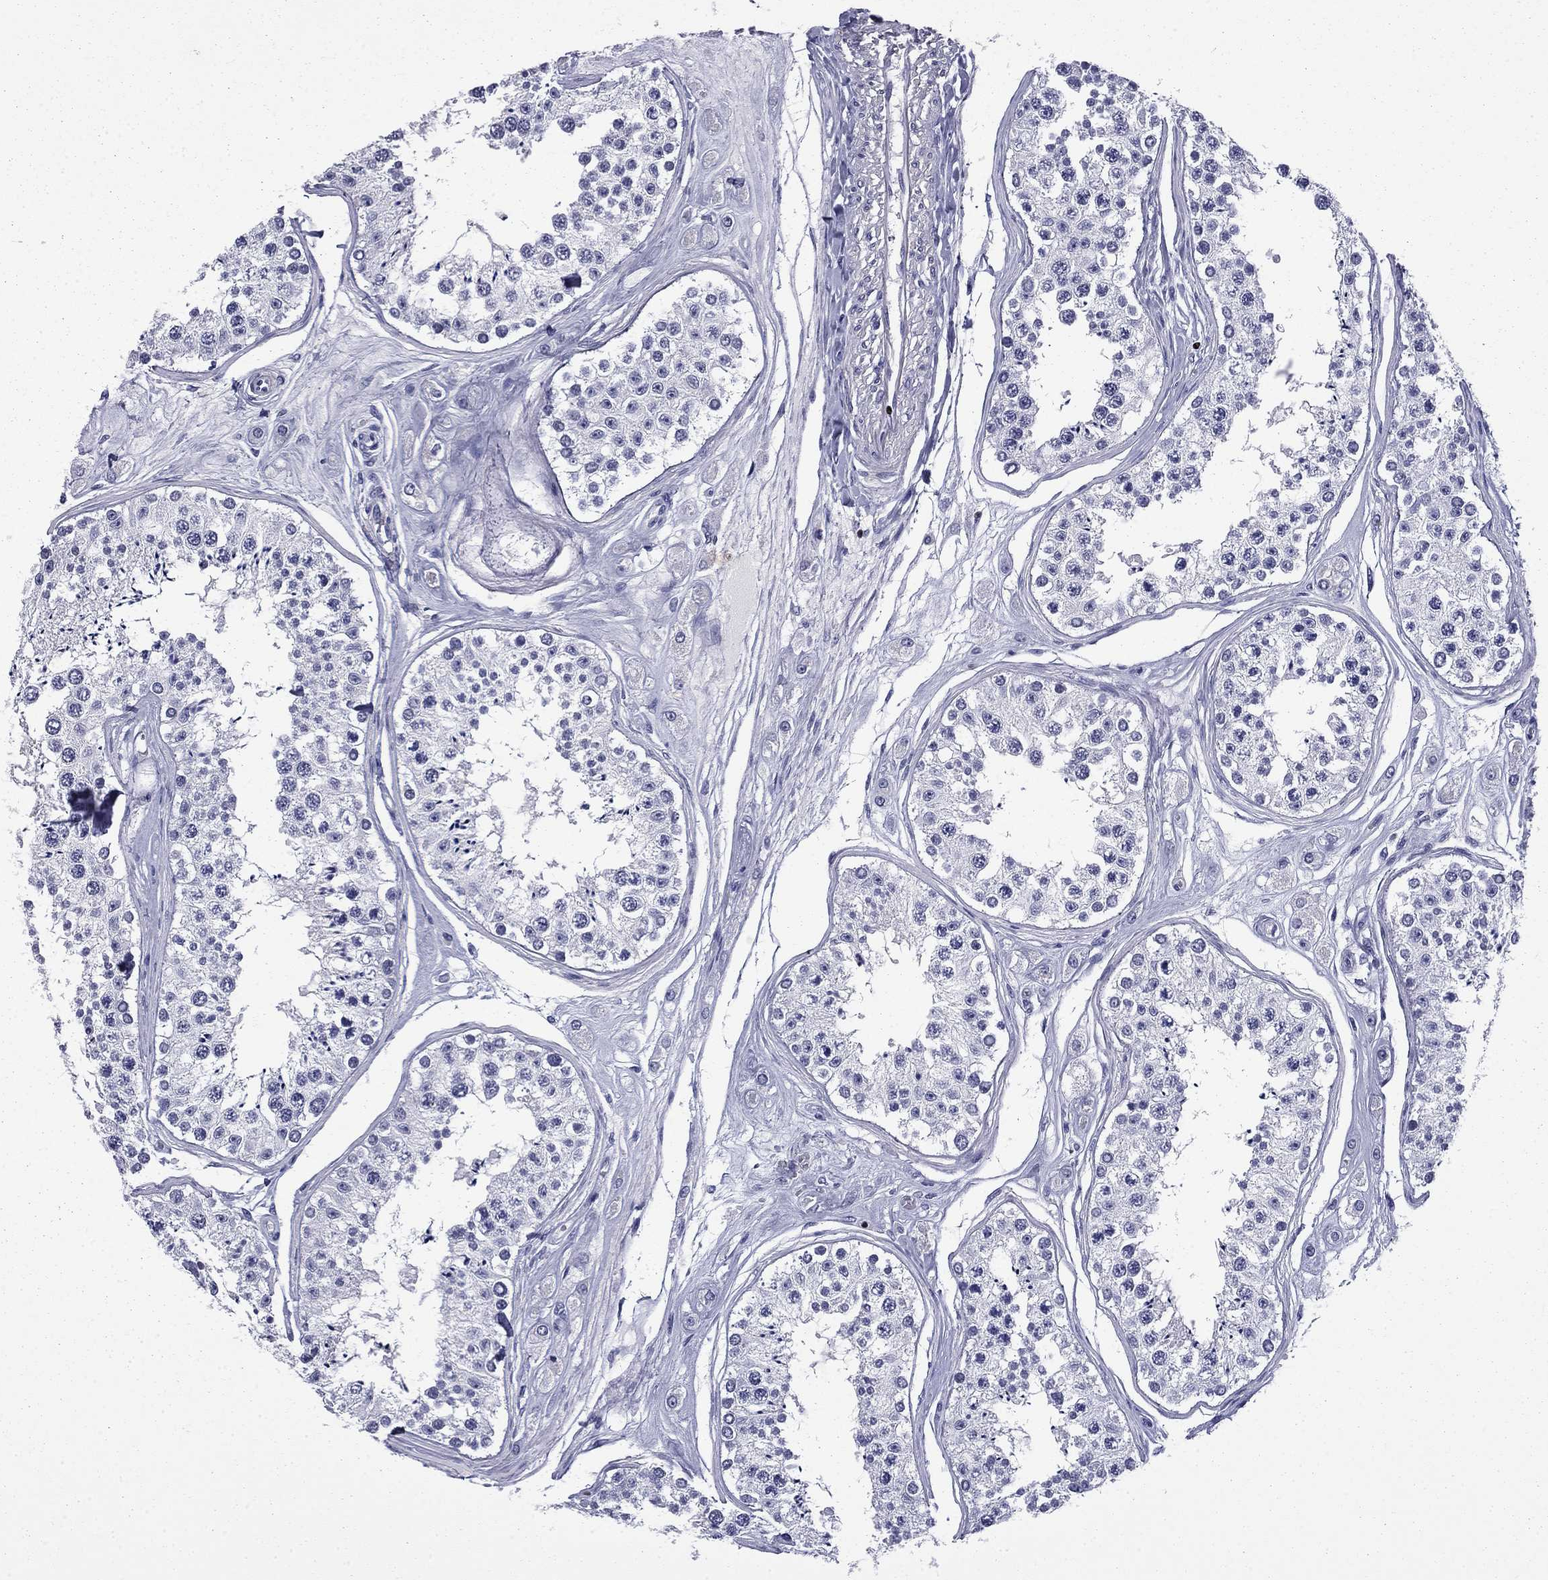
{"staining": {"intensity": "negative", "quantity": "none", "location": "none"}, "tissue": "testis", "cell_type": "Cells in seminiferous ducts", "image_type": "normal", "snomed": [{"axis": "morphology", "description": "Normal tissue, NOS"}, {"axis": "topography", "description": "Testis"}], "caption": "The photomicrograph exhibits no significant expression in cells in seminiferous ducts of testis.", "gene": "IKZF3", "patient": {"sex": "male", "age": 25}}